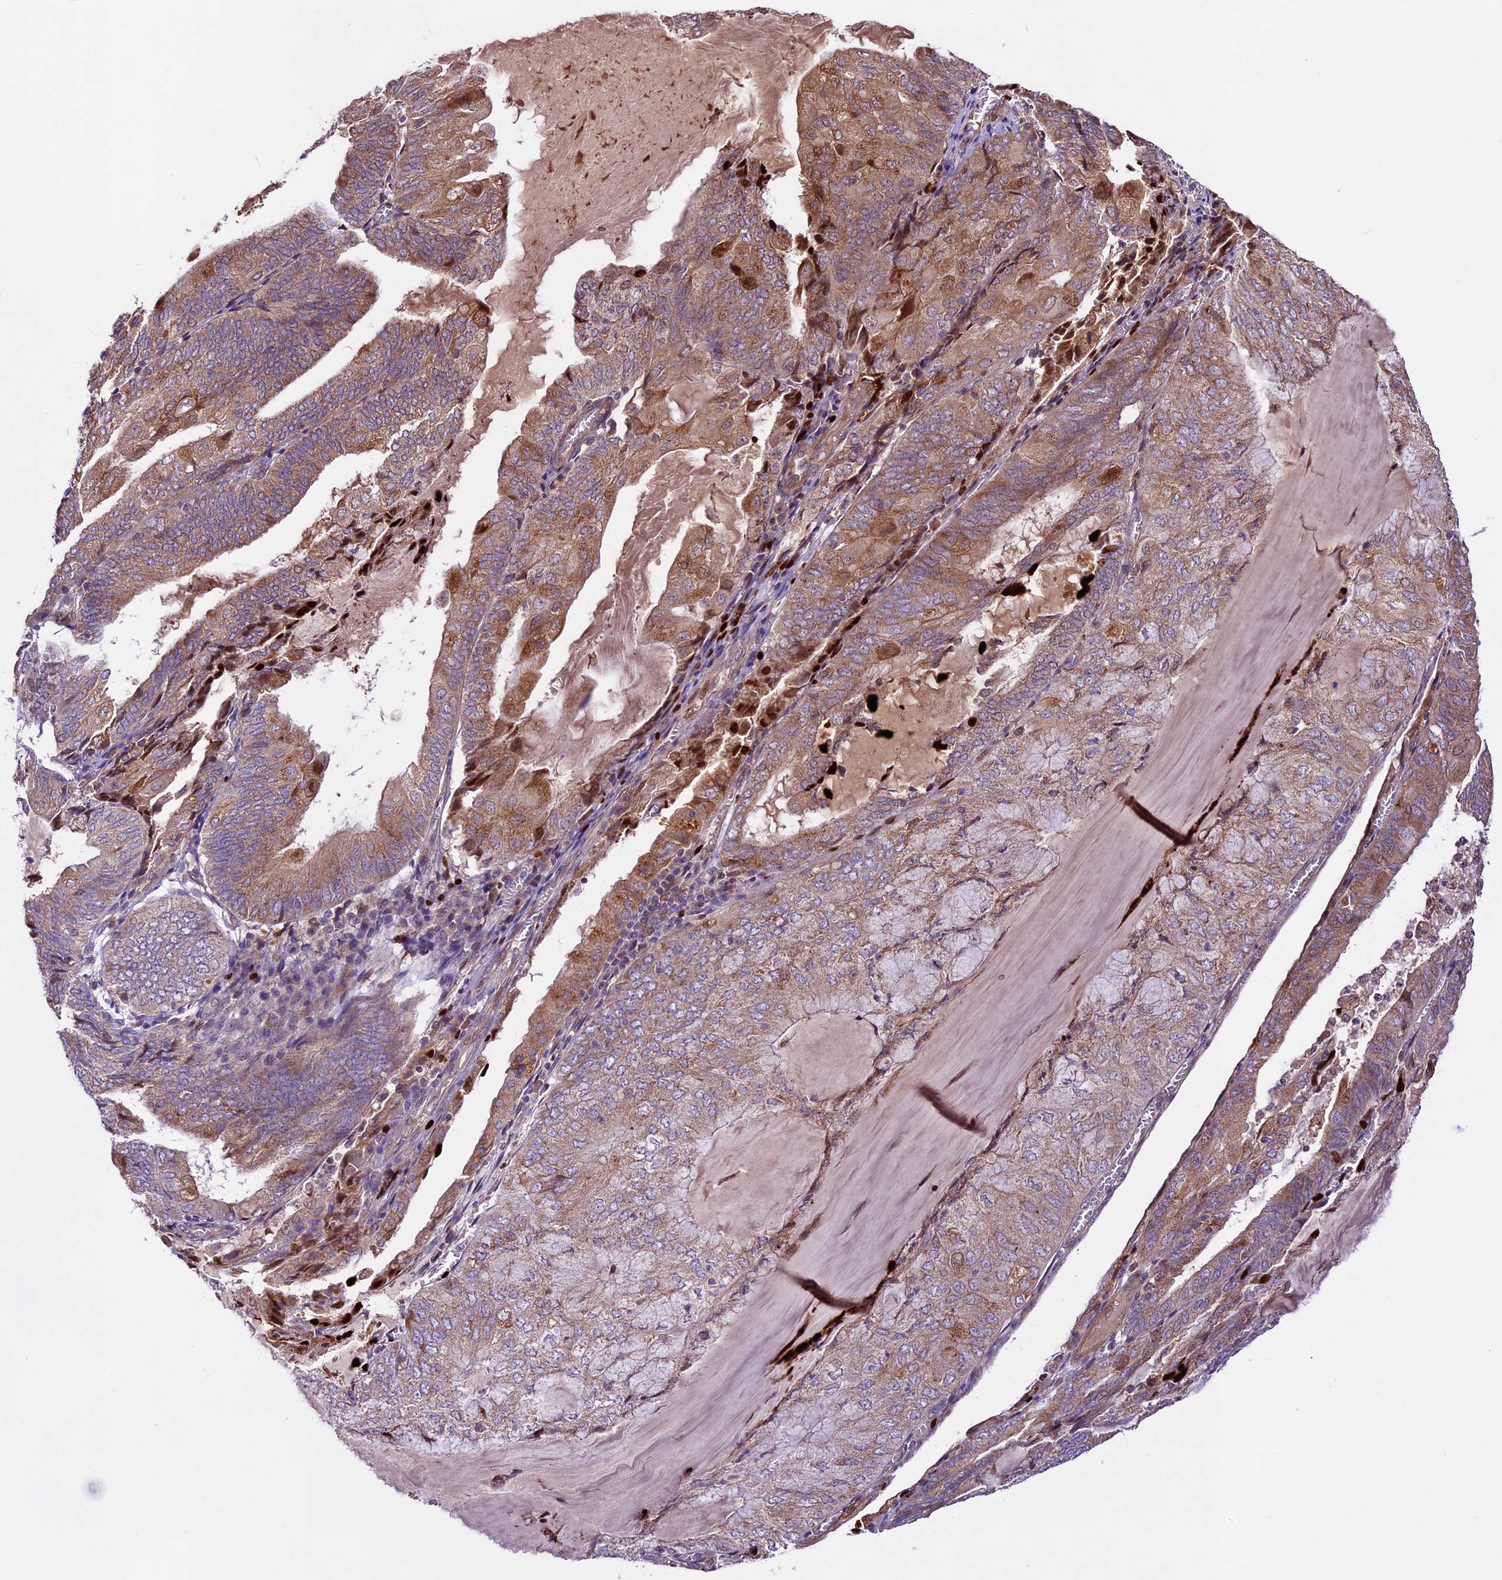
{"staining": {"intensity": "moderate", "quantity": ">75%", "location": "cytoplasmic/membranous"}, "tissue": "endometrial cancer", "cell_type": "Tumor cells", "image_type": "cancer", "snomed": [{"axis": "morphology", "description": "Adenocarcinoma, NOS"}, {"axis": "topography", "description": "Endometrium"}], "caption": "An image of endometrial cancer (adenocarcinoma) stained for a protein exhibits moderate cytoplasmic/membranous brown staining in tumor cells.", "gene": "CCSER1", "patient": {"sex": "female", "age": 81}}